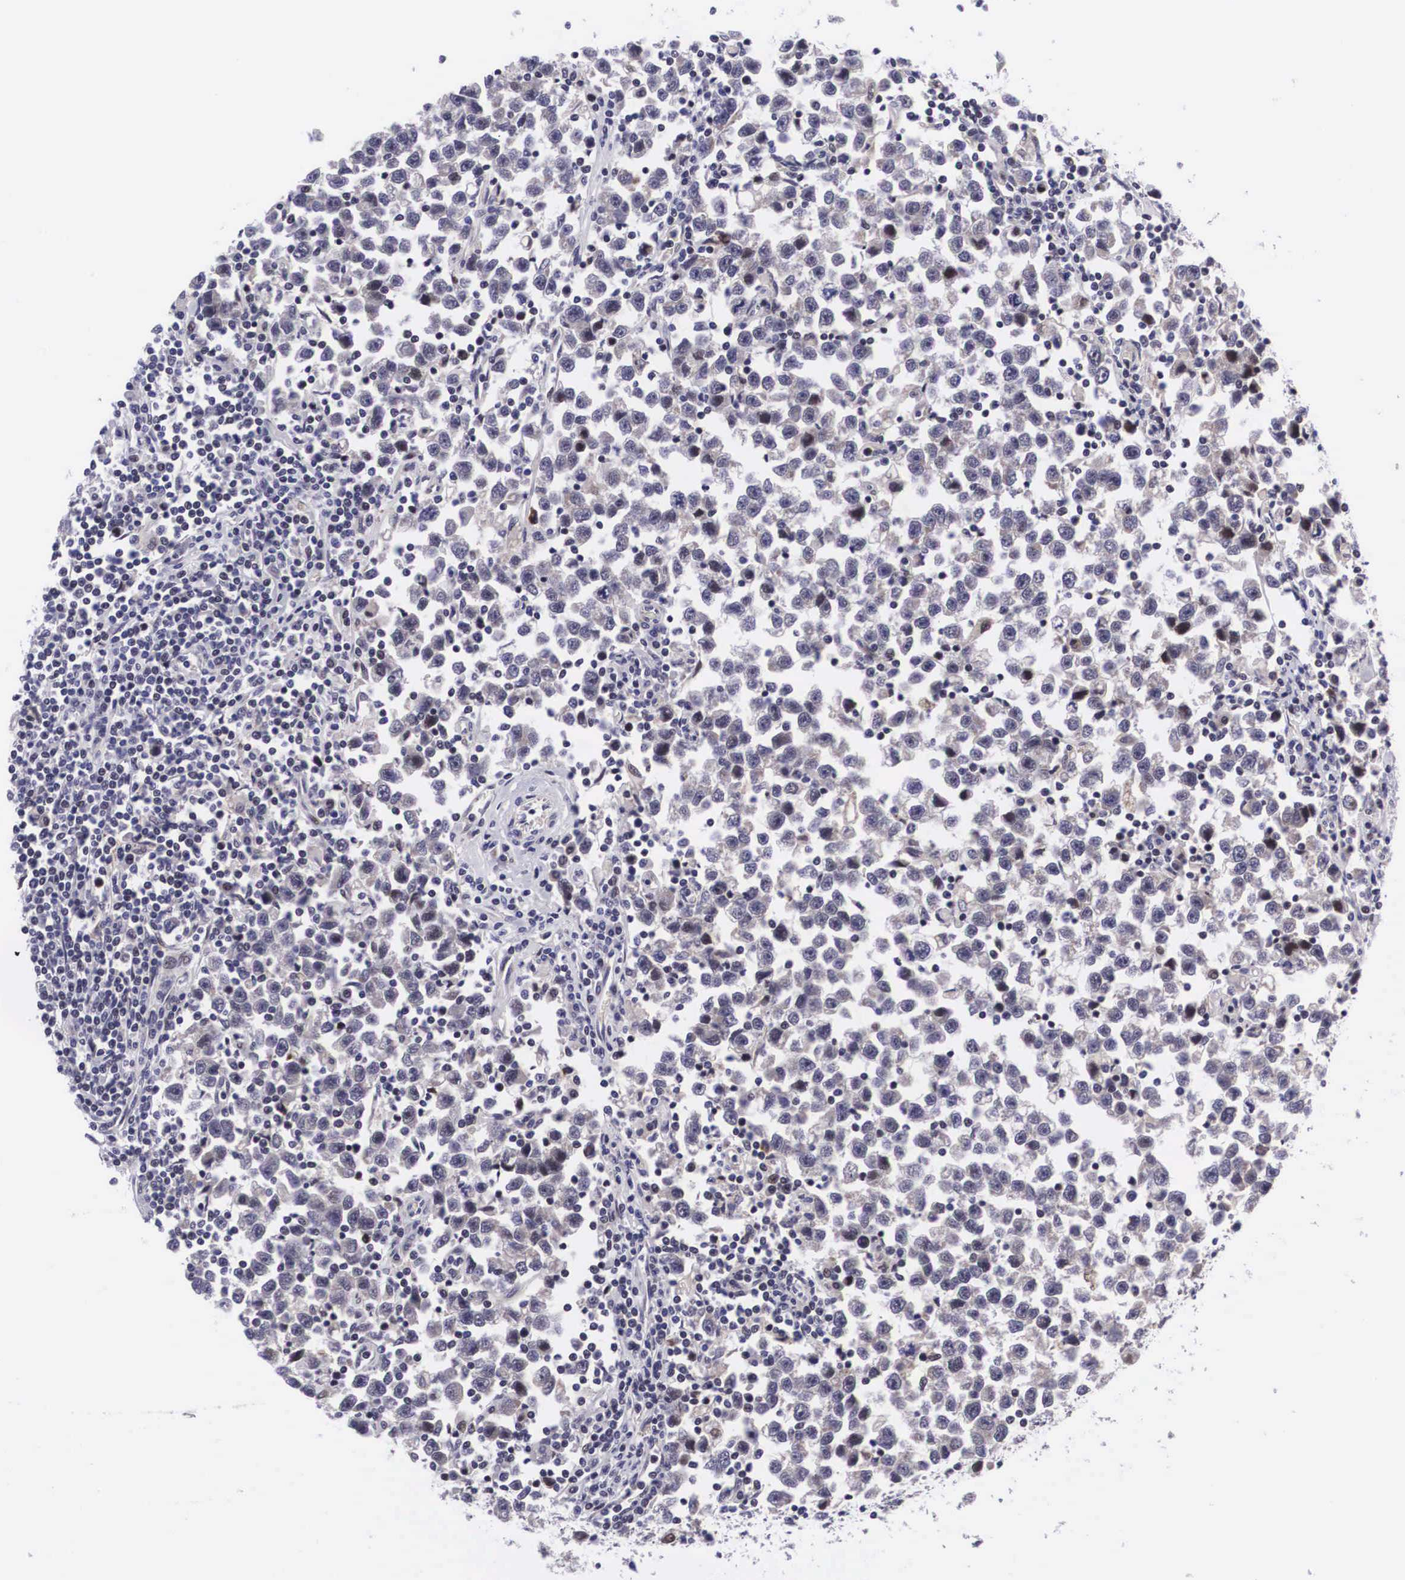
{"staining": {"intensity": "negative", "quantity": "none", "location": "none"}, "tissue": "testis cancer", "cell_type": "Tumor cells", "image_type": "cancer", "snomed": [{"axis": "morphology", "description": "Seminoma, NOS"}, {"axis": "topography", "description": "Testis"}], "caption": "A histopathology image of human testis cancer is negative for staining in tumor cells.", "gene": "EMID1", "patient": {"sex": "male", "age": 43}}